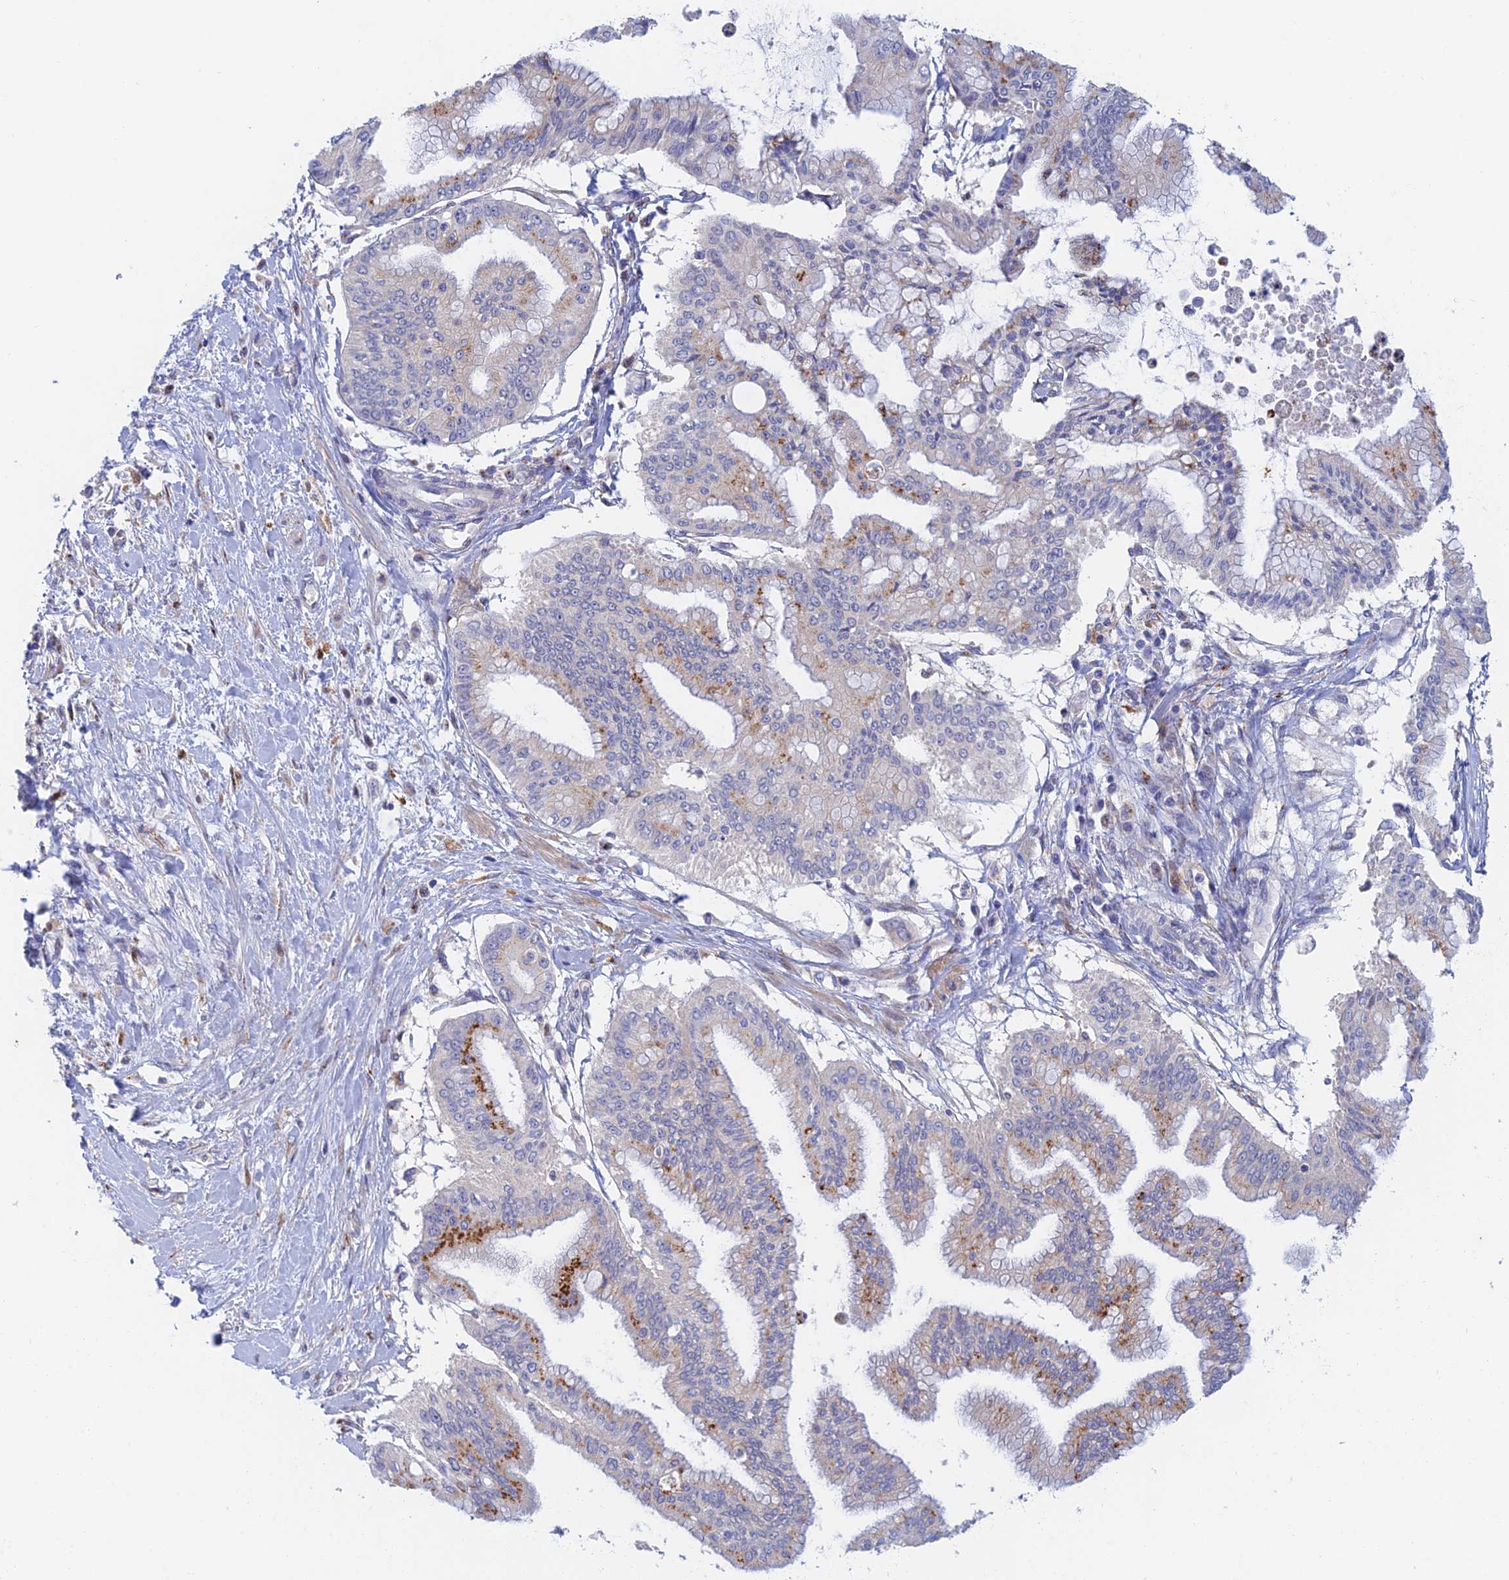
{"staining": {"intensity": "strong", "quantity": "<25%", "location": "cytoplasmic/membranous"}, "tissue": "pancreatic cancer", "cell_type": "Tumor cells", "image_type": "cancer", "snomed": [{"axis": "morphology", "description": "Adenocarcinoma, NOS"}, {"axis": "topography", "description": "Pancreas"}], "caption": "Protein analysis of pancreatic adenocarcinoma tissue demonstrates strong cytoplasmic/membranous expression in about <25% of tumor cells.", "gene": "SLC24A3", "patient": {"sex": "male", "age": 46}}